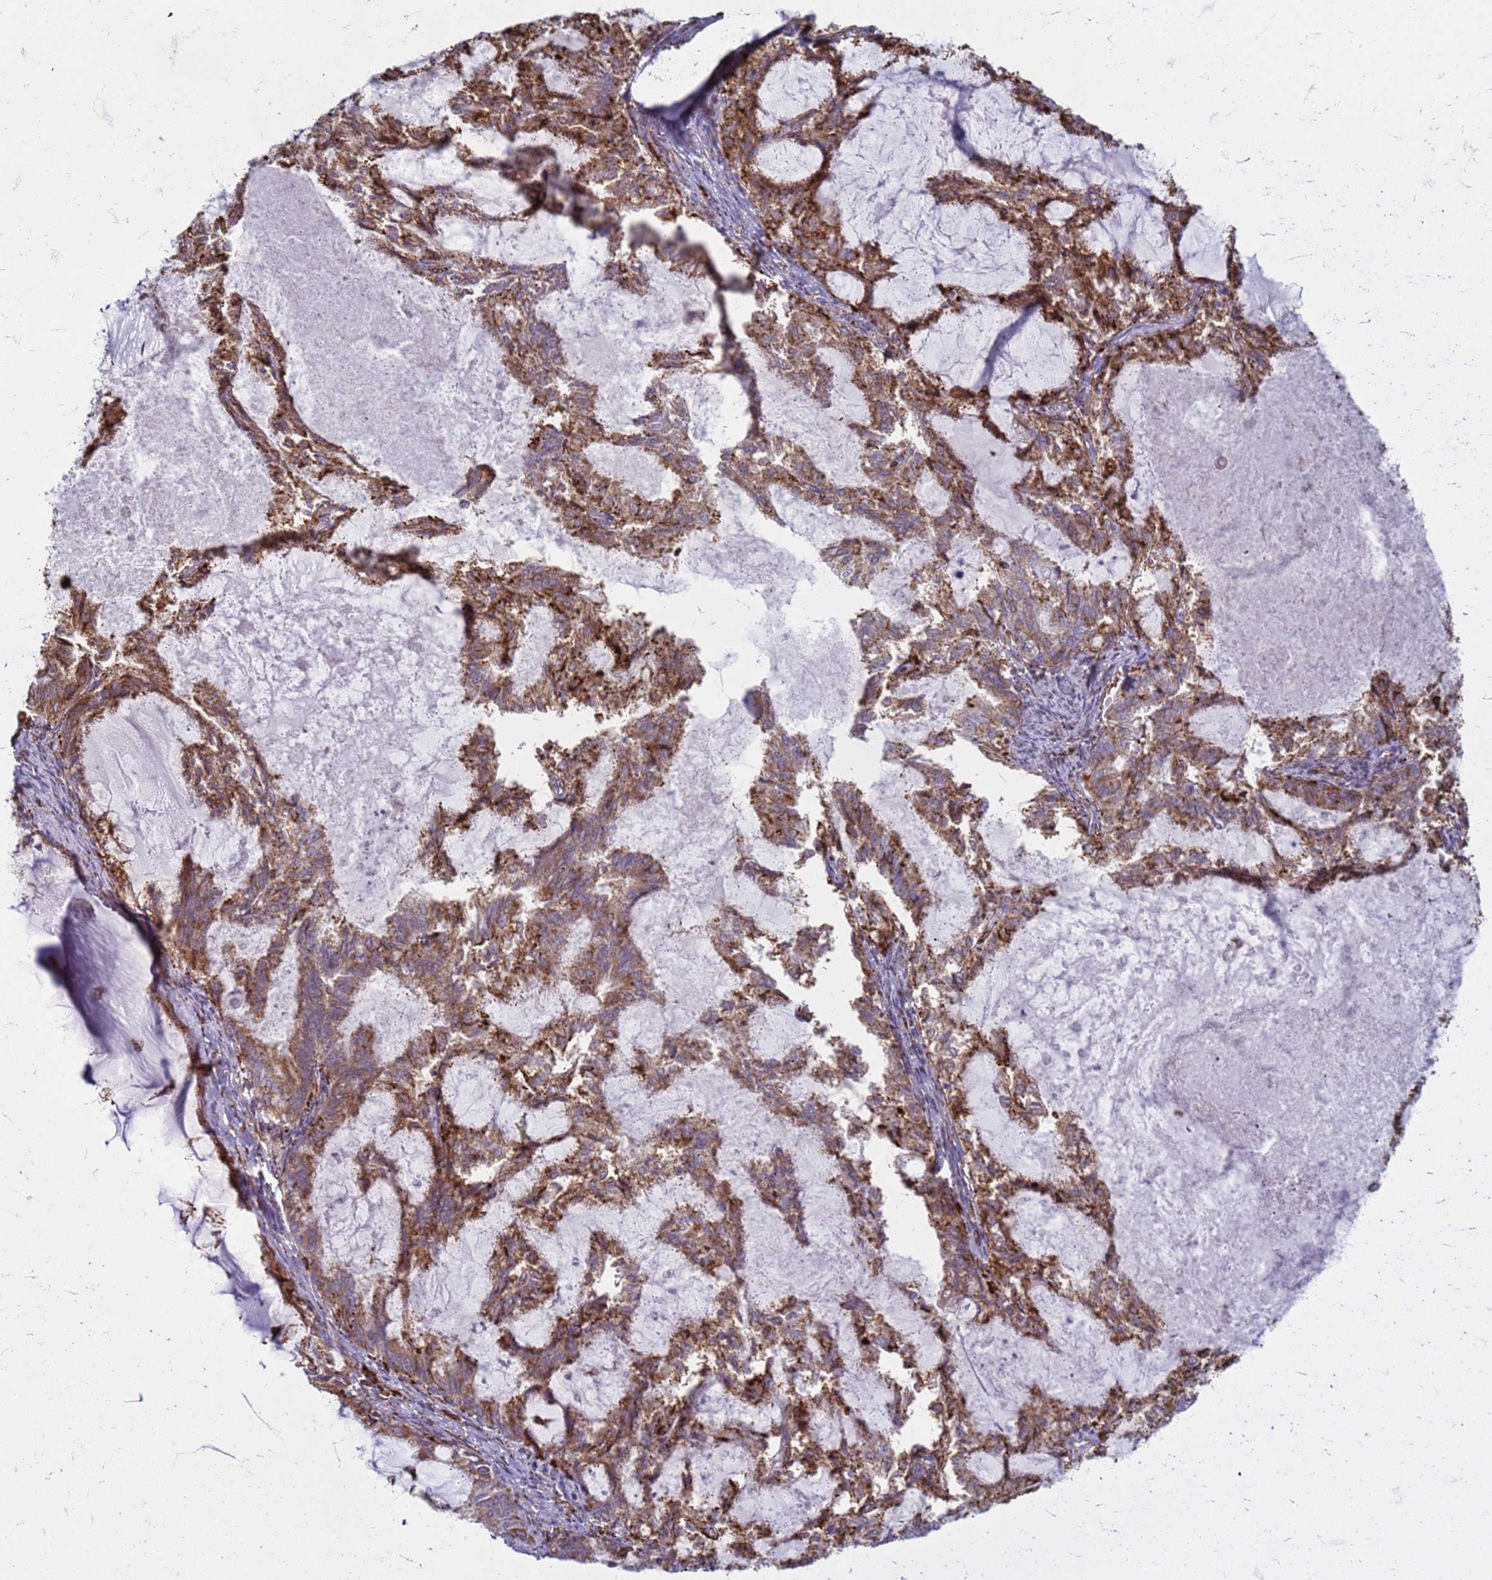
{"staining": {"intensity": "moderate", "quantity": ">75%", "location": "cytoplasmic/membranous"}, "tissue": "endometrial cancer", "cell_type": "Tumor cells", "image_type": "cancer", "snomed": [{"axis": "morphology", "description": "Adenocarcinoma, NOS"}, {"axis": "topography", "description": "Endometrium"}], "caption": "Human endometrial cancer (adenocarcinoma) stained with a protein marker shows moderate staining in tumor cells.", "gene": "PDK3", "patient": {"sex": "female", "age": 86}}